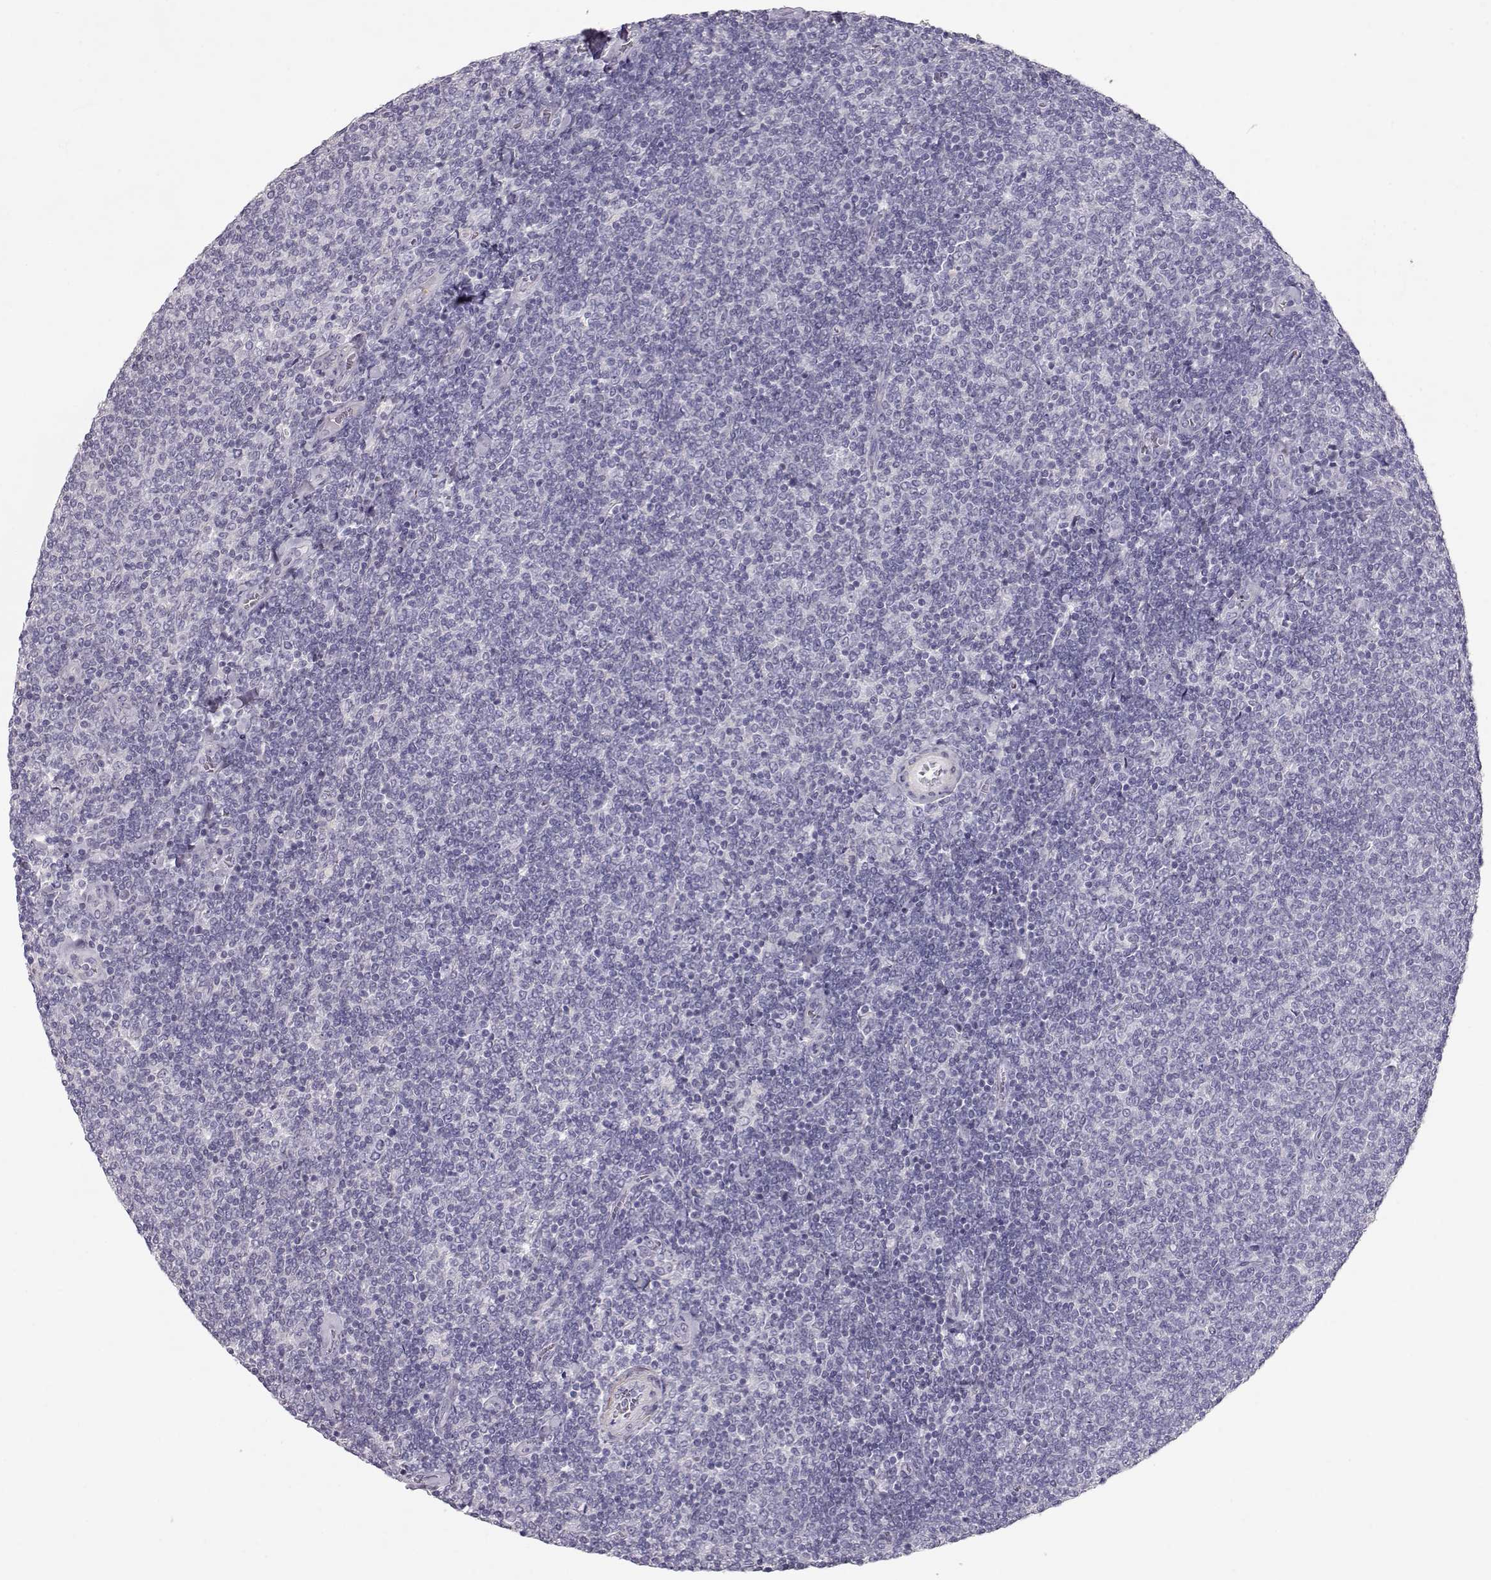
{"staining": {"intensity": "negative", "quantity": "none", "location": "none"}, "tissue": "lymphoma", "cell_type": "Tumor cells", "image_type": "cancer", "snomed": [{"axis": "morphology", "description": "Malignant lymphoma, non-Hodgkin's type, Low grade"}, {"axis": "topography", "description": "Lymph node"}], "caption": "Lymphoma was stained to show a protein in brown. There is no significant staining in tumor cells. (Immunohistochemistry (ihc), brightfield microscopy, high magnification).", "gene": "SLITRK3", "patient": {"sex": "male", "age": 52}}